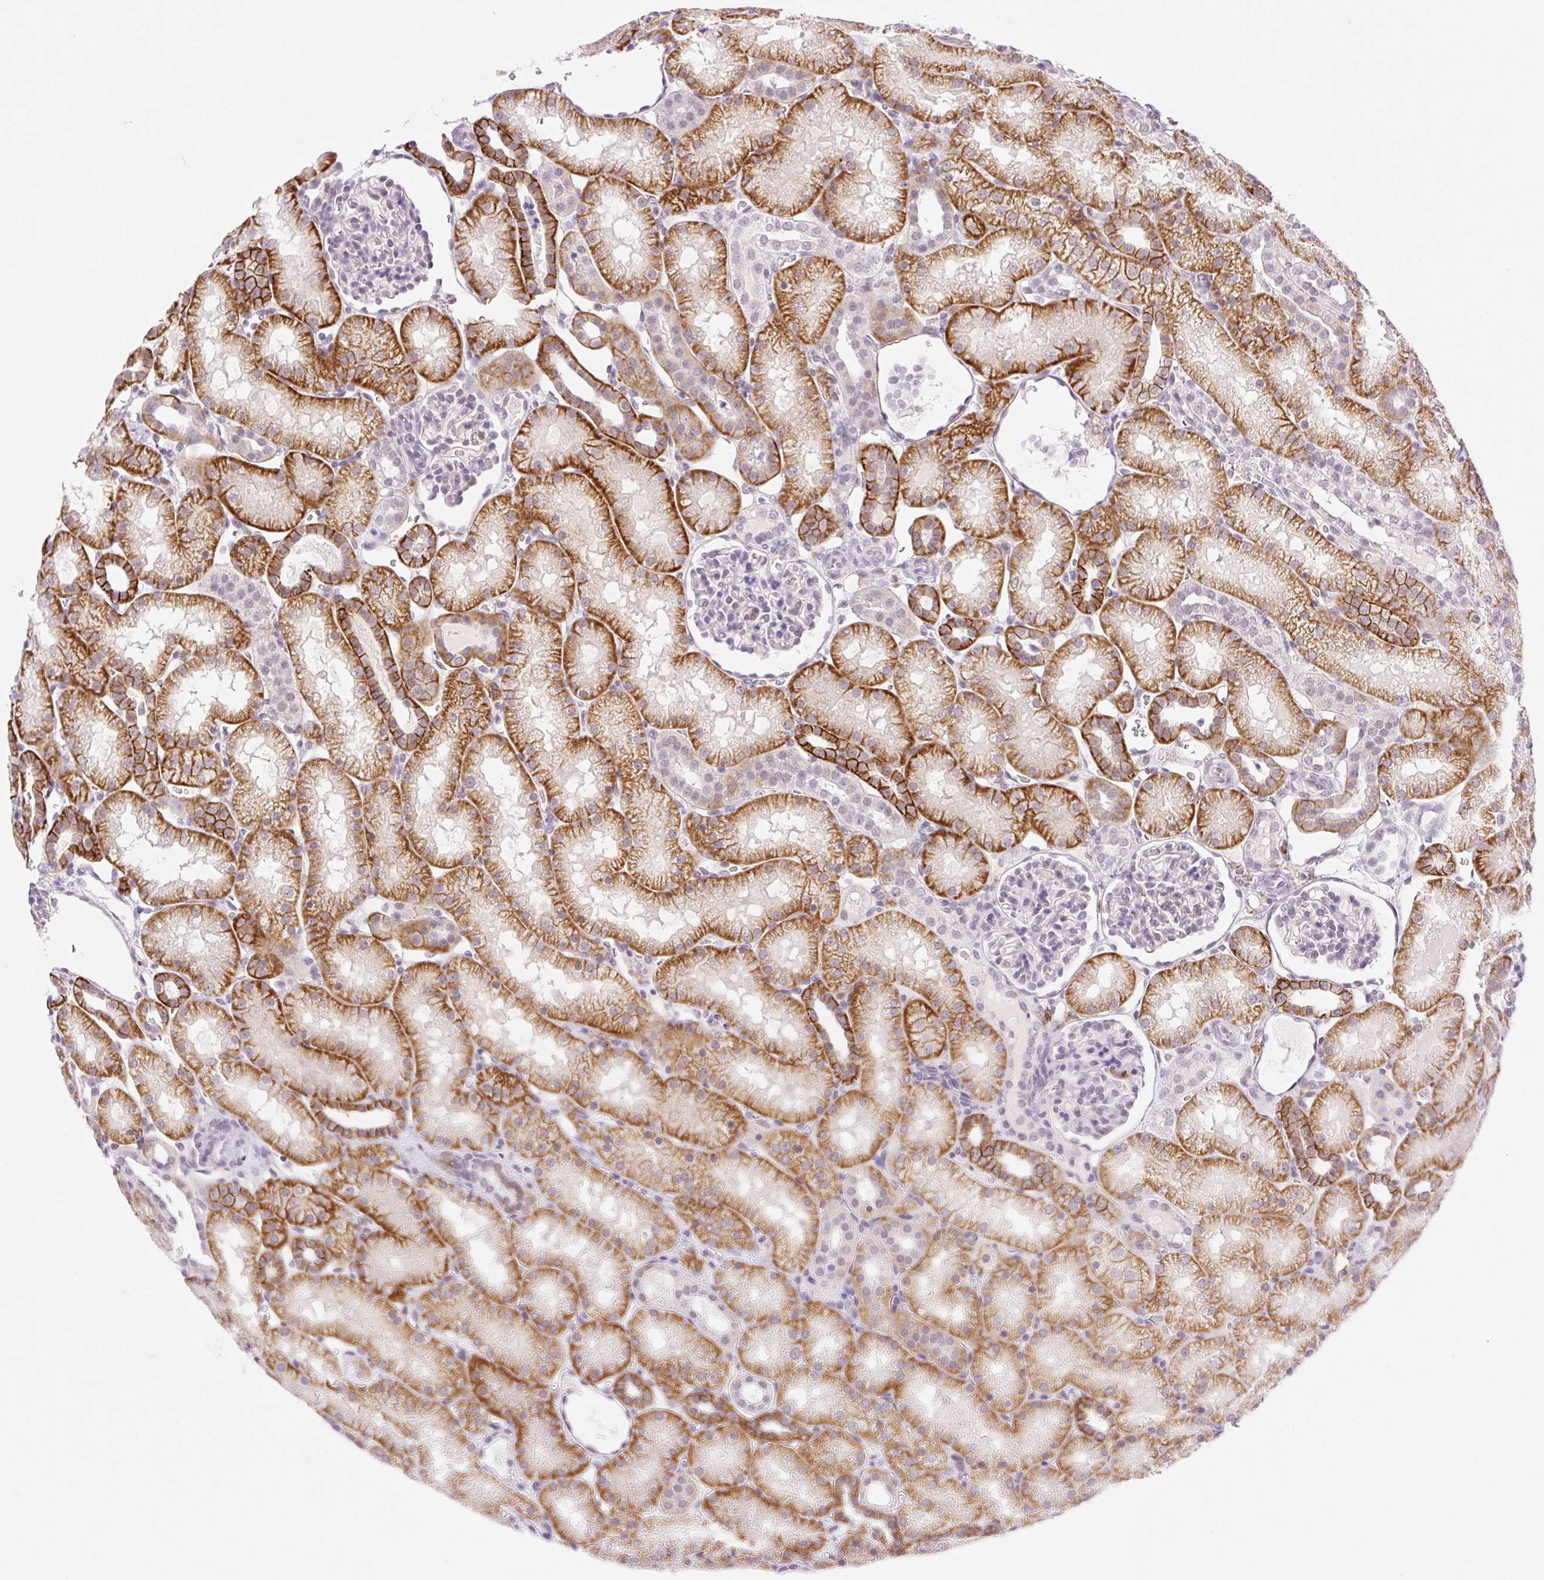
{"staining": {"intensity": "negative", "quantity": "none", "location": "none"}, "tissue": "kidney", "cell_type": "Cells in glomeruli", "image_type": "normal", "snomed": [{"axis": "morphology", "description": "Normal tissue, NOS"}, {"axis": "topography", "description": "Kidney"}], "caption": "IHC histopathology image of unremarkable kidney: kidney stained with DAB exhibits no significant protein positivity in cells in glomeruli.", "gene": "PALM3", "patient": {"sex": "male", "age": 2}}